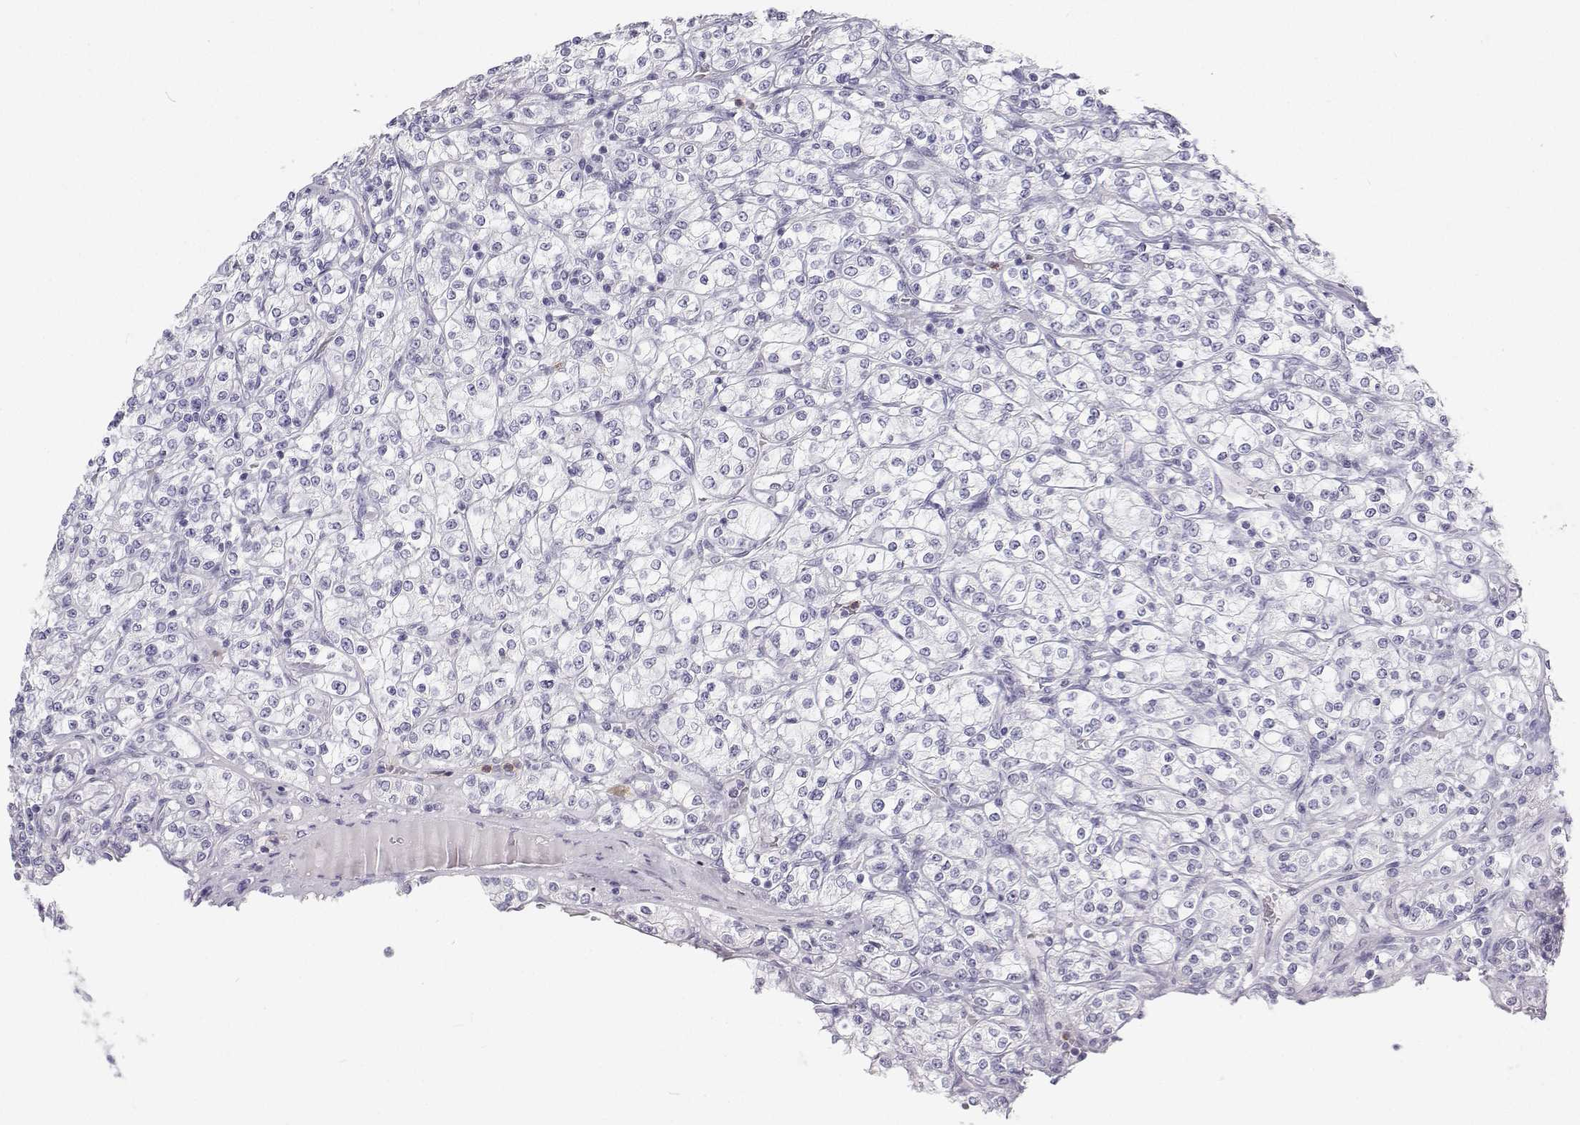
{"staining": {"intensity": "negative", "quantity": "none", "location": "none"}, "tissue": "renal cancer", "cell_type": "Tumor cells", "image_type": "cancer", "snomed": [{"axis": "morphology", "description": "Adenocarcinoma, NOS"}, {"axis": "topography", "description": "Kidney"}], "caption": "Protein analysis of adenocarcinoma (renal) exhibits no significant staining in tumor cells.", "gene": "SFTPB", "patient": {"sex": "male", "age": 77}}